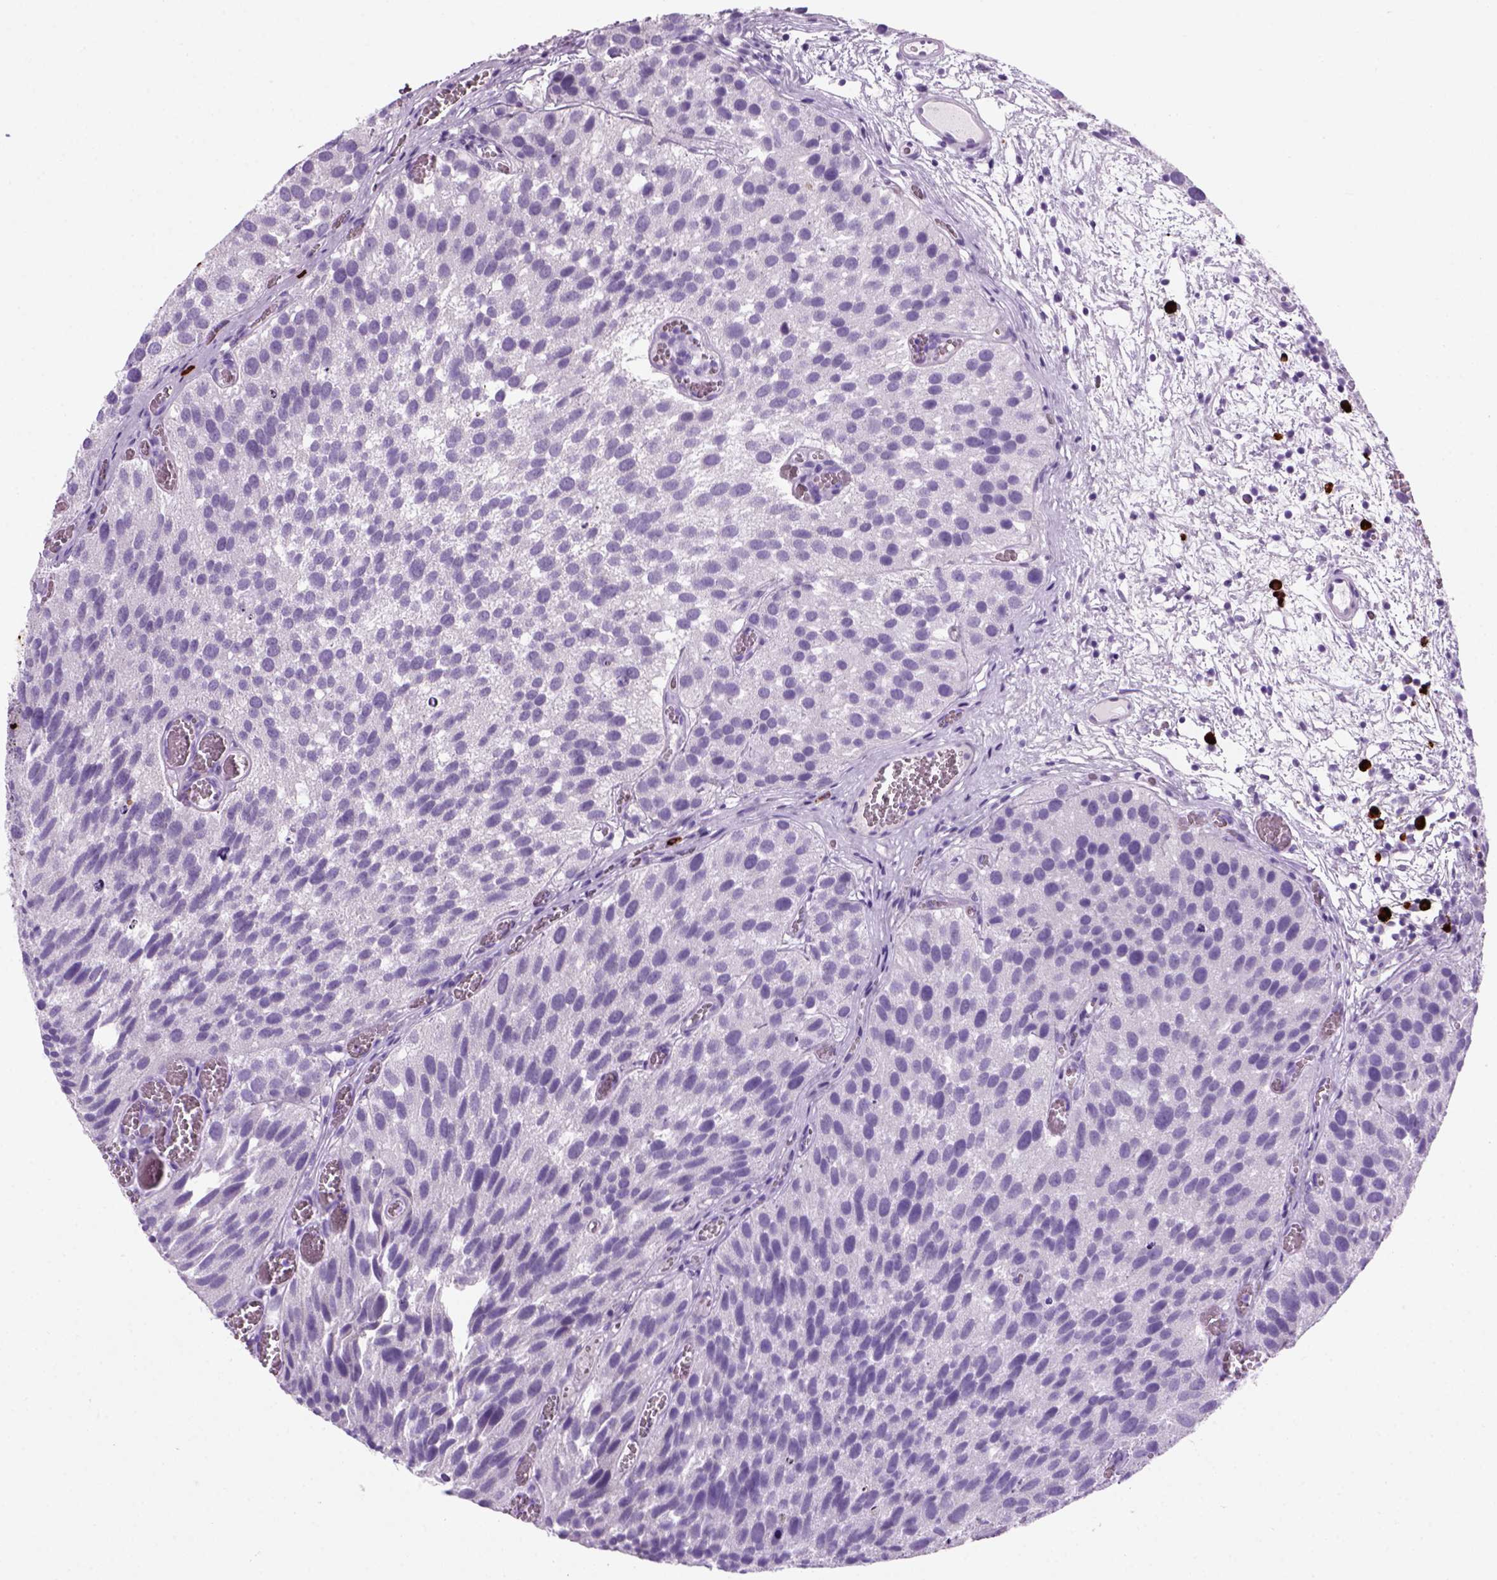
{"staining": {"intensity": "negative", "quantity": "none", "location": "none"}, "tissue": "urothelial cancer", "cell_type": "Tumor cells", "image_type": "cancer", "snomed": [{"axis": "morphology", "description": "Urothelial carcinoma, Low grade"}, {"axis": "topography", "description": "Urinary bladder"}], "caption": "This micrograph is of urothelial cancer stained with IHC to label a protein in brown with the nuclei are counter-stained blue. There is no positivity in tumor cells. (DAB IHC visualized using brightfield microscopy, high magnification).", "gene": "MZB1", "patient": {"sex": "female", "age": 69}}